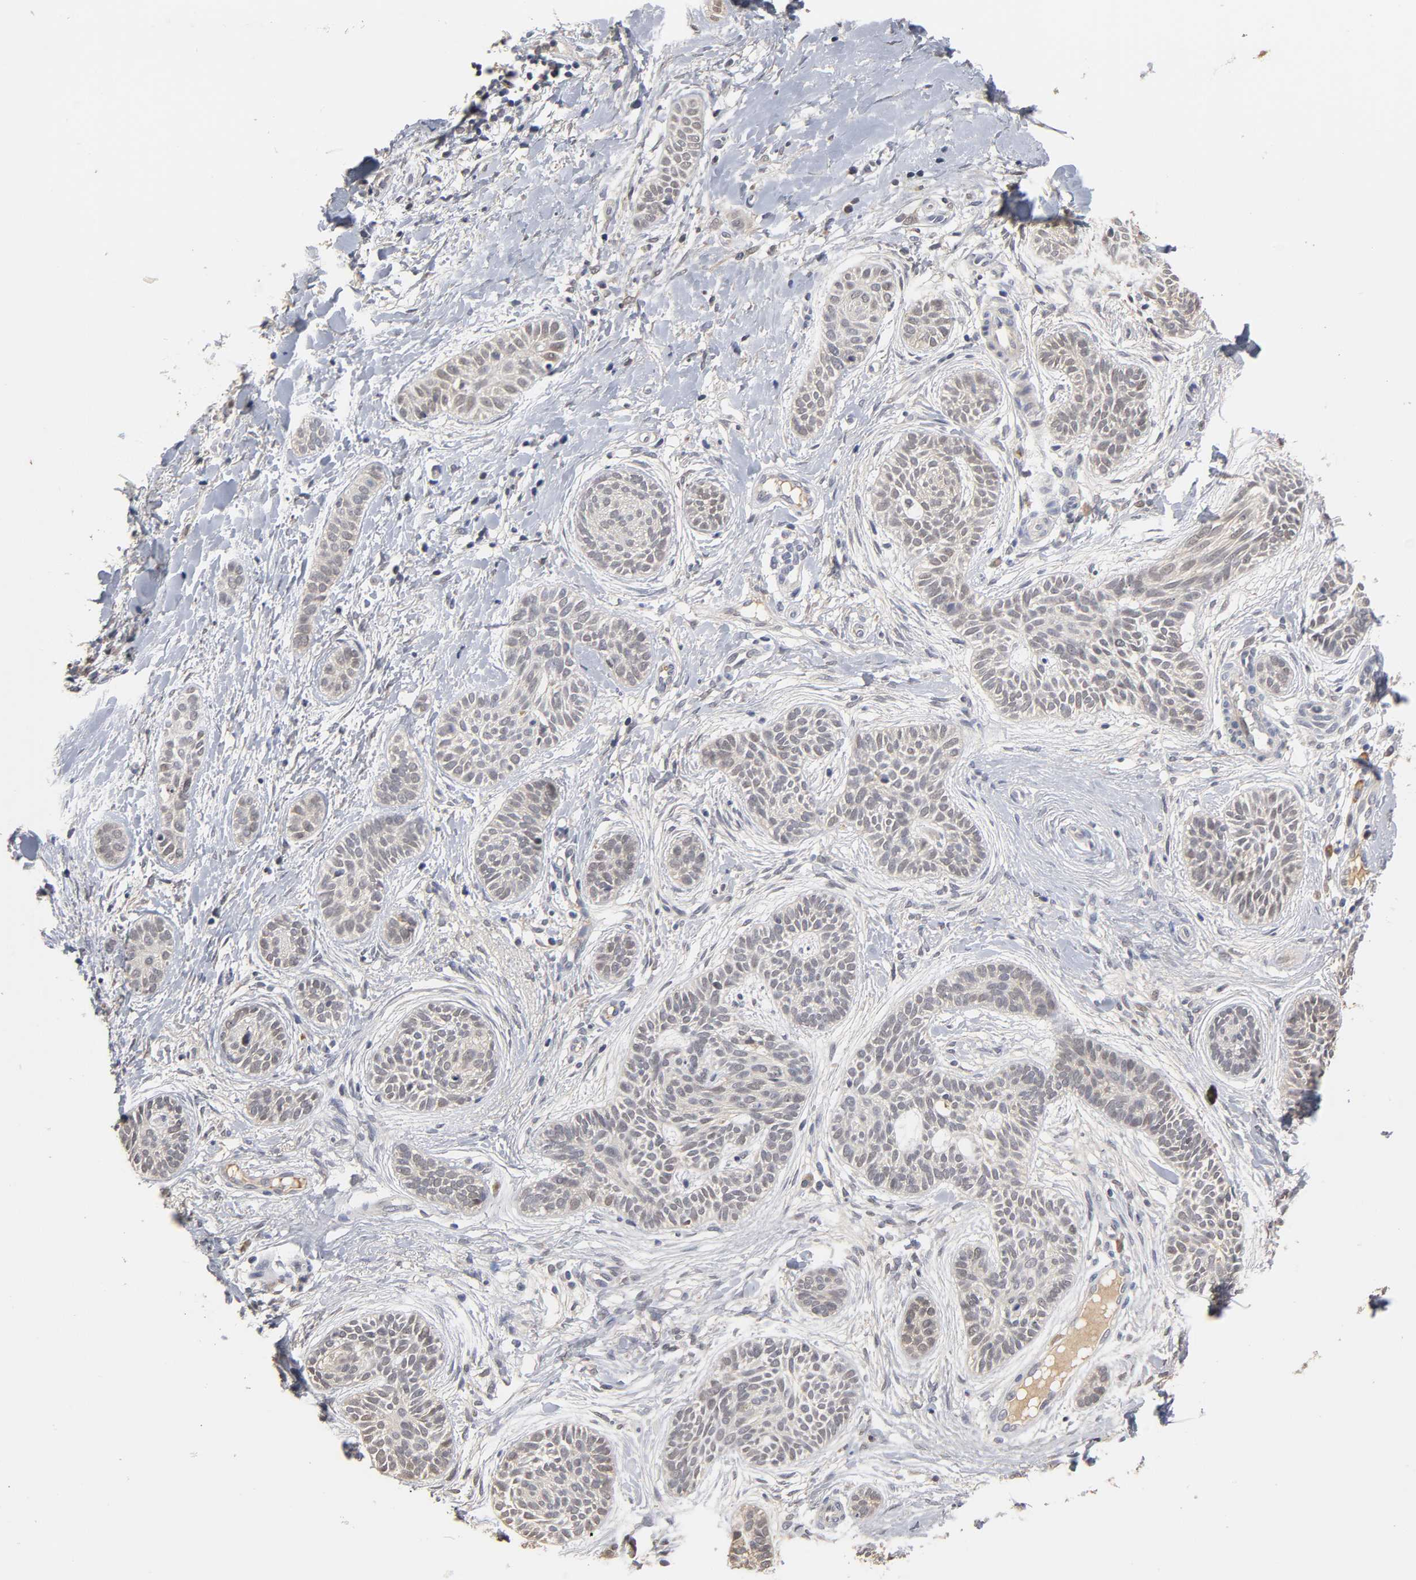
{"staining": {"intensity": "weak", "quantity": "<25%", "location": "cytoplasmic/membranous,nuclear"}, "tissue": "skin cancer", "cell_type": "Tumor cells", "image_type": "cancer", "snomed": [{"axis": "morphology", "description": "Normal tissue, NOS"}, {"axis": "morphology", "description": "Basal cell carcinoma"}, {"axis": "topography", "description": "Skin"}], "caption": "Basal cell carcinoma (skin) stained for a protein using immunohistochemistry (IHC) demonstrates no staining tumor cells.", "gene": "GSTZ1", "patient": {"sex": "male", "age": 63}}